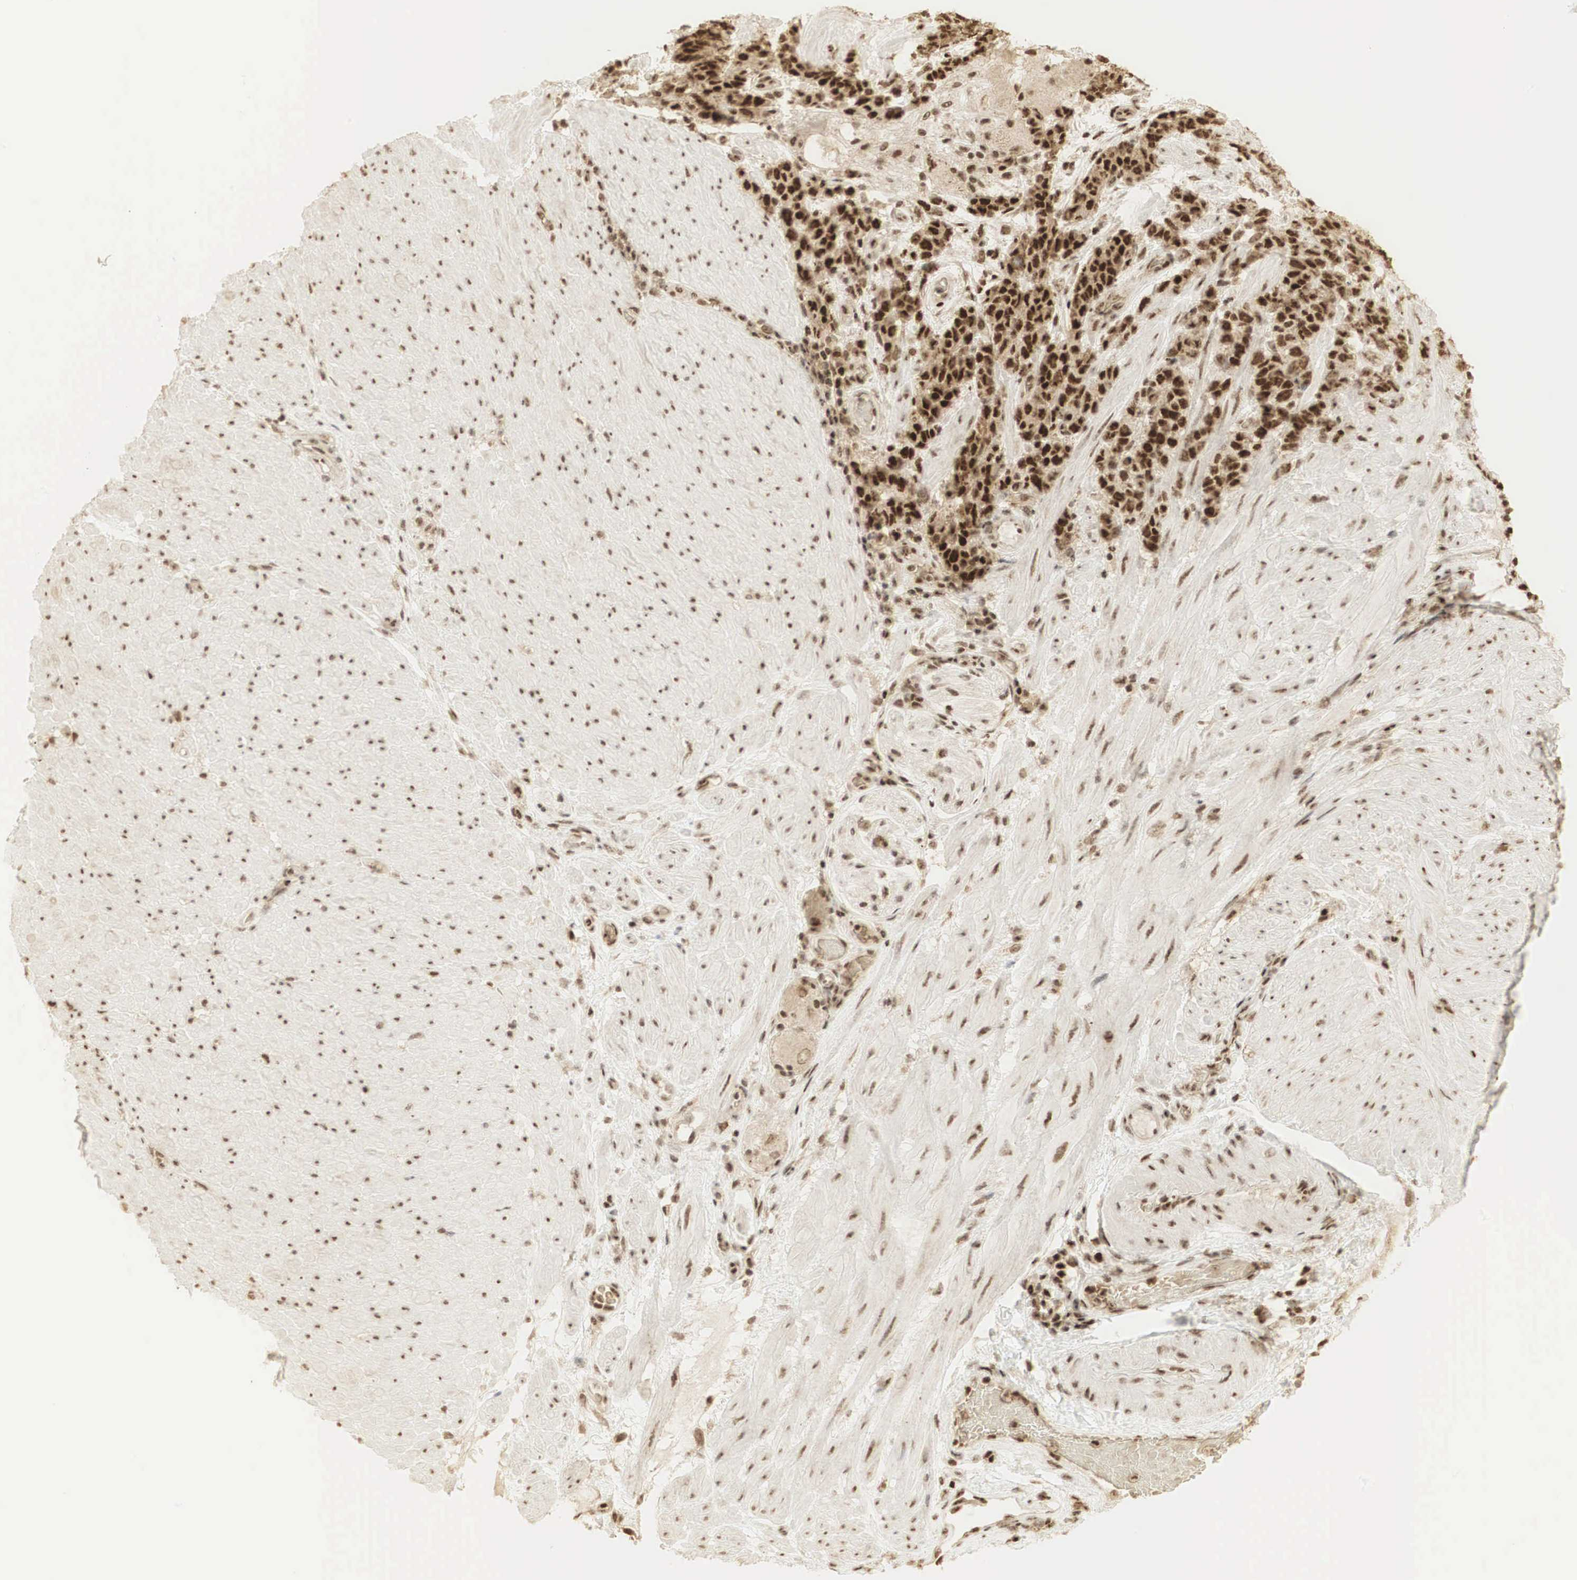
{"staining": {"intensity": "strong", "quantity": ">75%", "location": "cytoplasmic/membranous,nuclear"}, "tissue": "stomach cancer", "cell_type": "Tumor cells", "image_type": "cancer", "snomed": [{"axis": "morphology", "description": "Adenocarcinoma, NOS"}, {"axis": "topography", "description": "Stomach, lower"}], "caption": "Immunohistochemical staining of adenocarcinoma (stomach) exhibits high levels of strong cytoplasmic/membranous and nuclear protein positivity in approximately >75% of tumor cells. (Brightfield microscopy of DAB IHC at high magnification).", "gene": "RNF113A", "patient": {"sex": "male", "age": 88}}